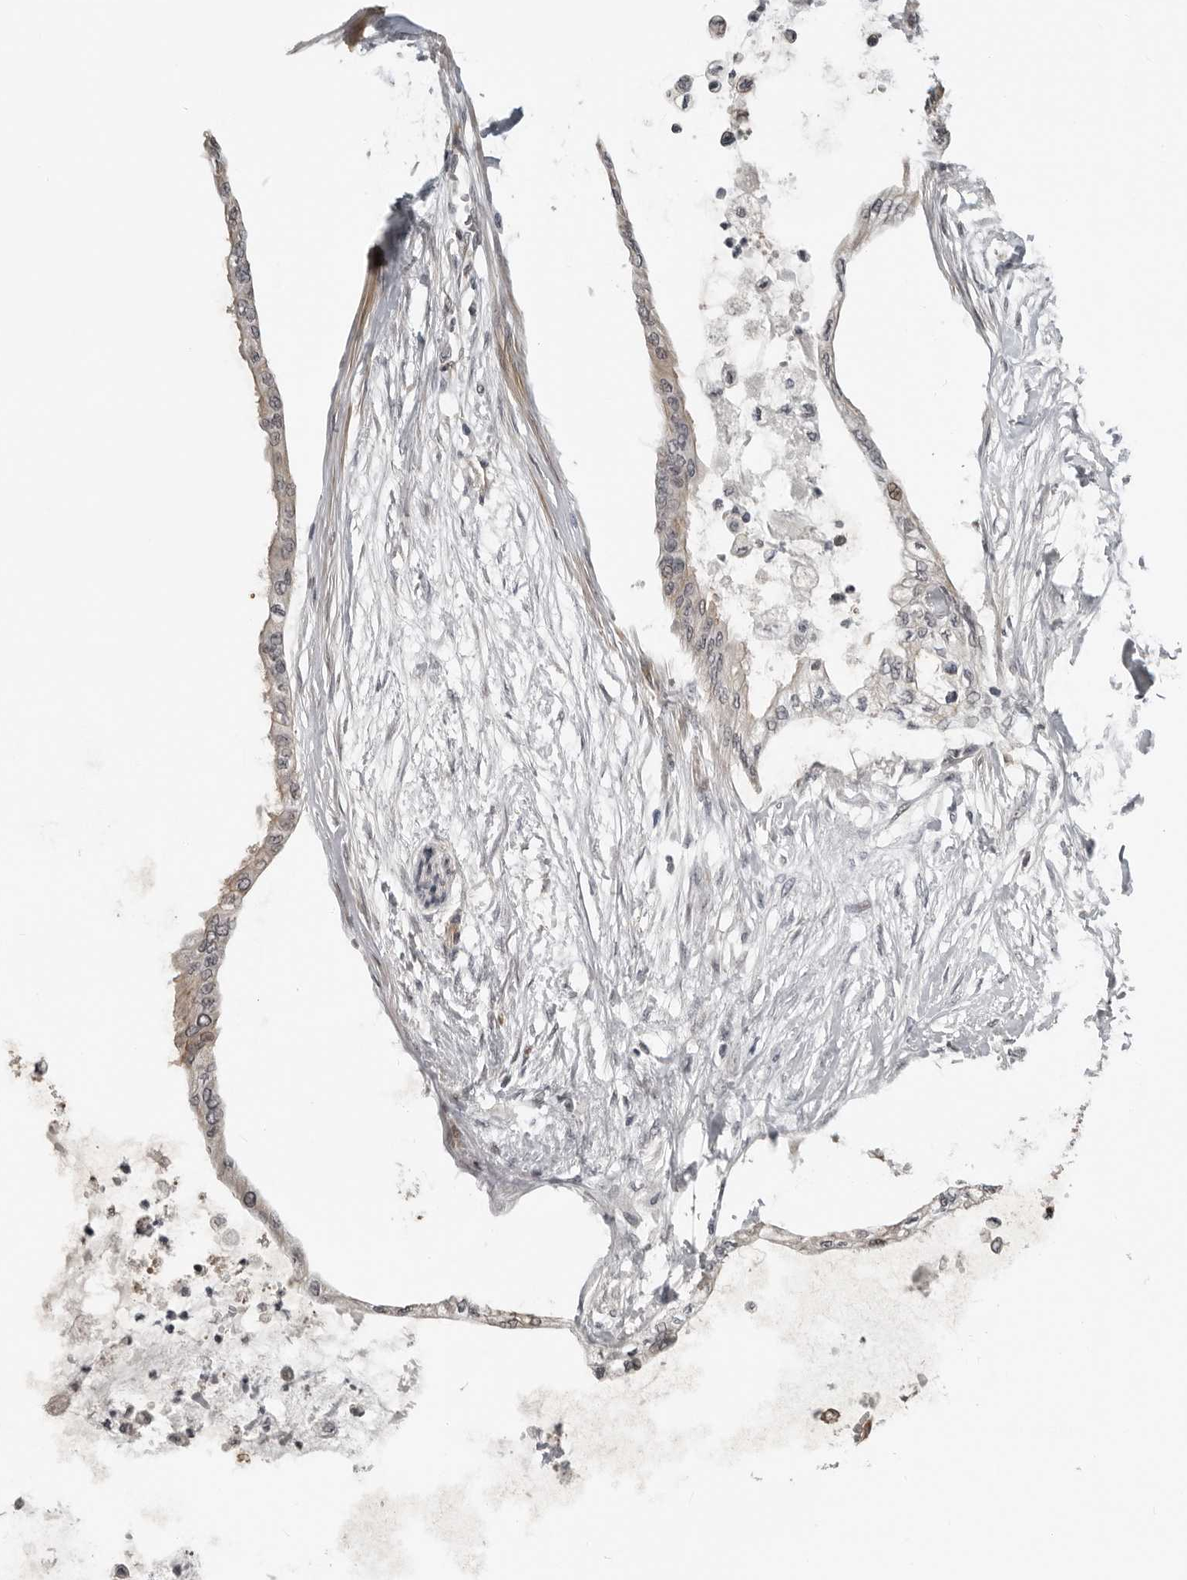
{"staining": {"intensity": "weak", "quantity": "<25%", "location": "cytoplasmic/membranous"}, "tissue": "pancreatic cancer", "cell_type": "Tumor cells", "image_type": "cancer", "snomed": [{"axis": "morphology", "description": "Normal tissue, NOS"}, {"axis": "morphology", "description": "Adenocarcinoma, NOS"}, {"axis": "topography", "description": "Pancreas"}, {"axis": "topography", "description": "Duodenum"}], "caption": "Pancreatic adenocarcinoma was stained to show a protein in brown. There is no significant staining in tumor cells.", "gene": "PRRX2", "patient": {"sex": "female", "age": 60}}